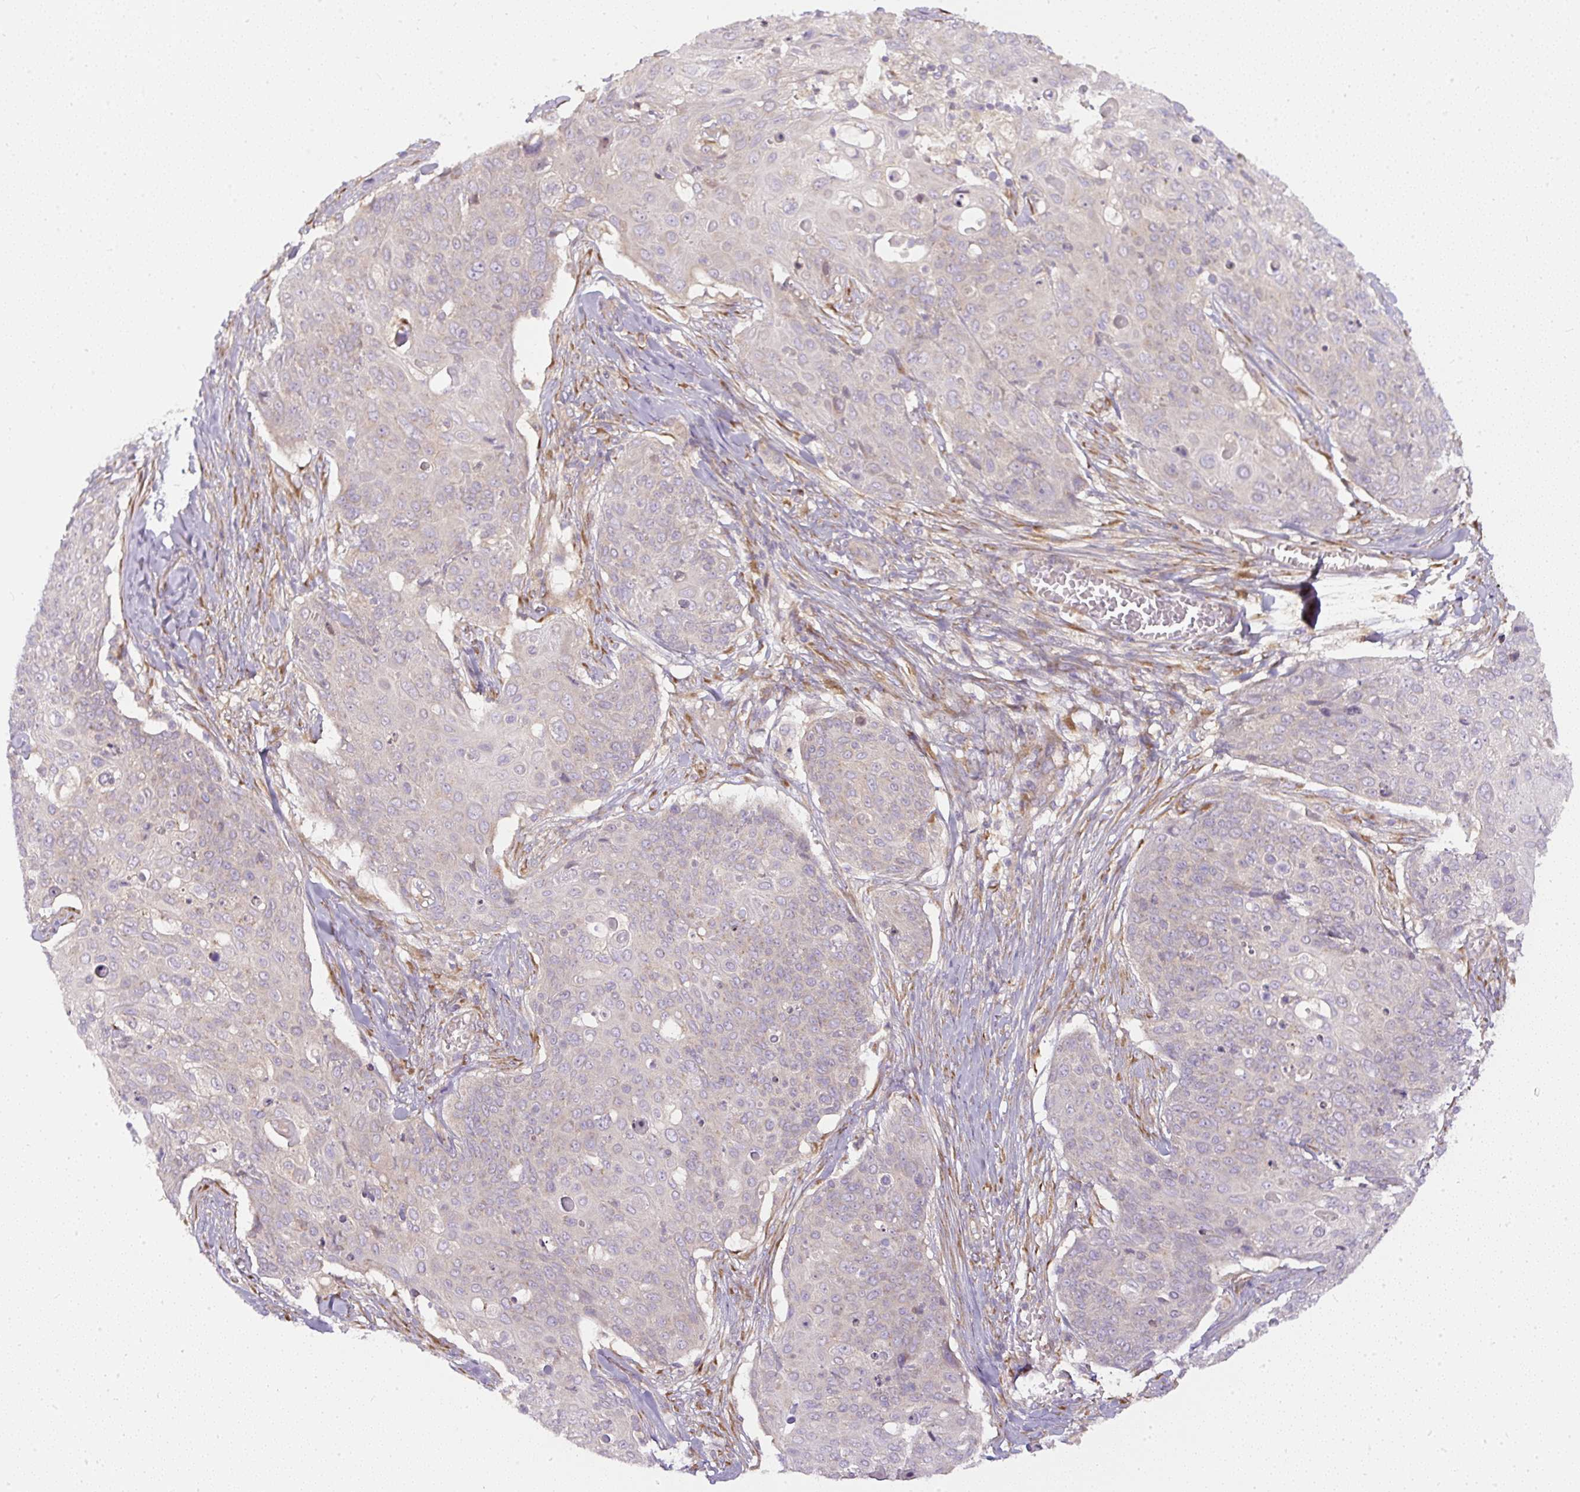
{"staining": {"intensity": "weak", "quantity": "<25%", "location": "cytoplasmic/membranous"}, "tissue": "skin cancer", "cell_type": "Tumor cells", "image_type": "cancer", "snomed": [{"axis": "morphology", "description": "Squamous cell carcinoma, NOS"}, {"axis": "topography", "description": "Skin"}, {"axis": "topography", "description": "Vulva"}], "caption": "DAB immunohistochemical staining of skin cancer (squamous cell carcinoma) displays no significant positivity in tumor cells.", "gene": "MLX", "patient": {"sex": "female", "age": 85}}